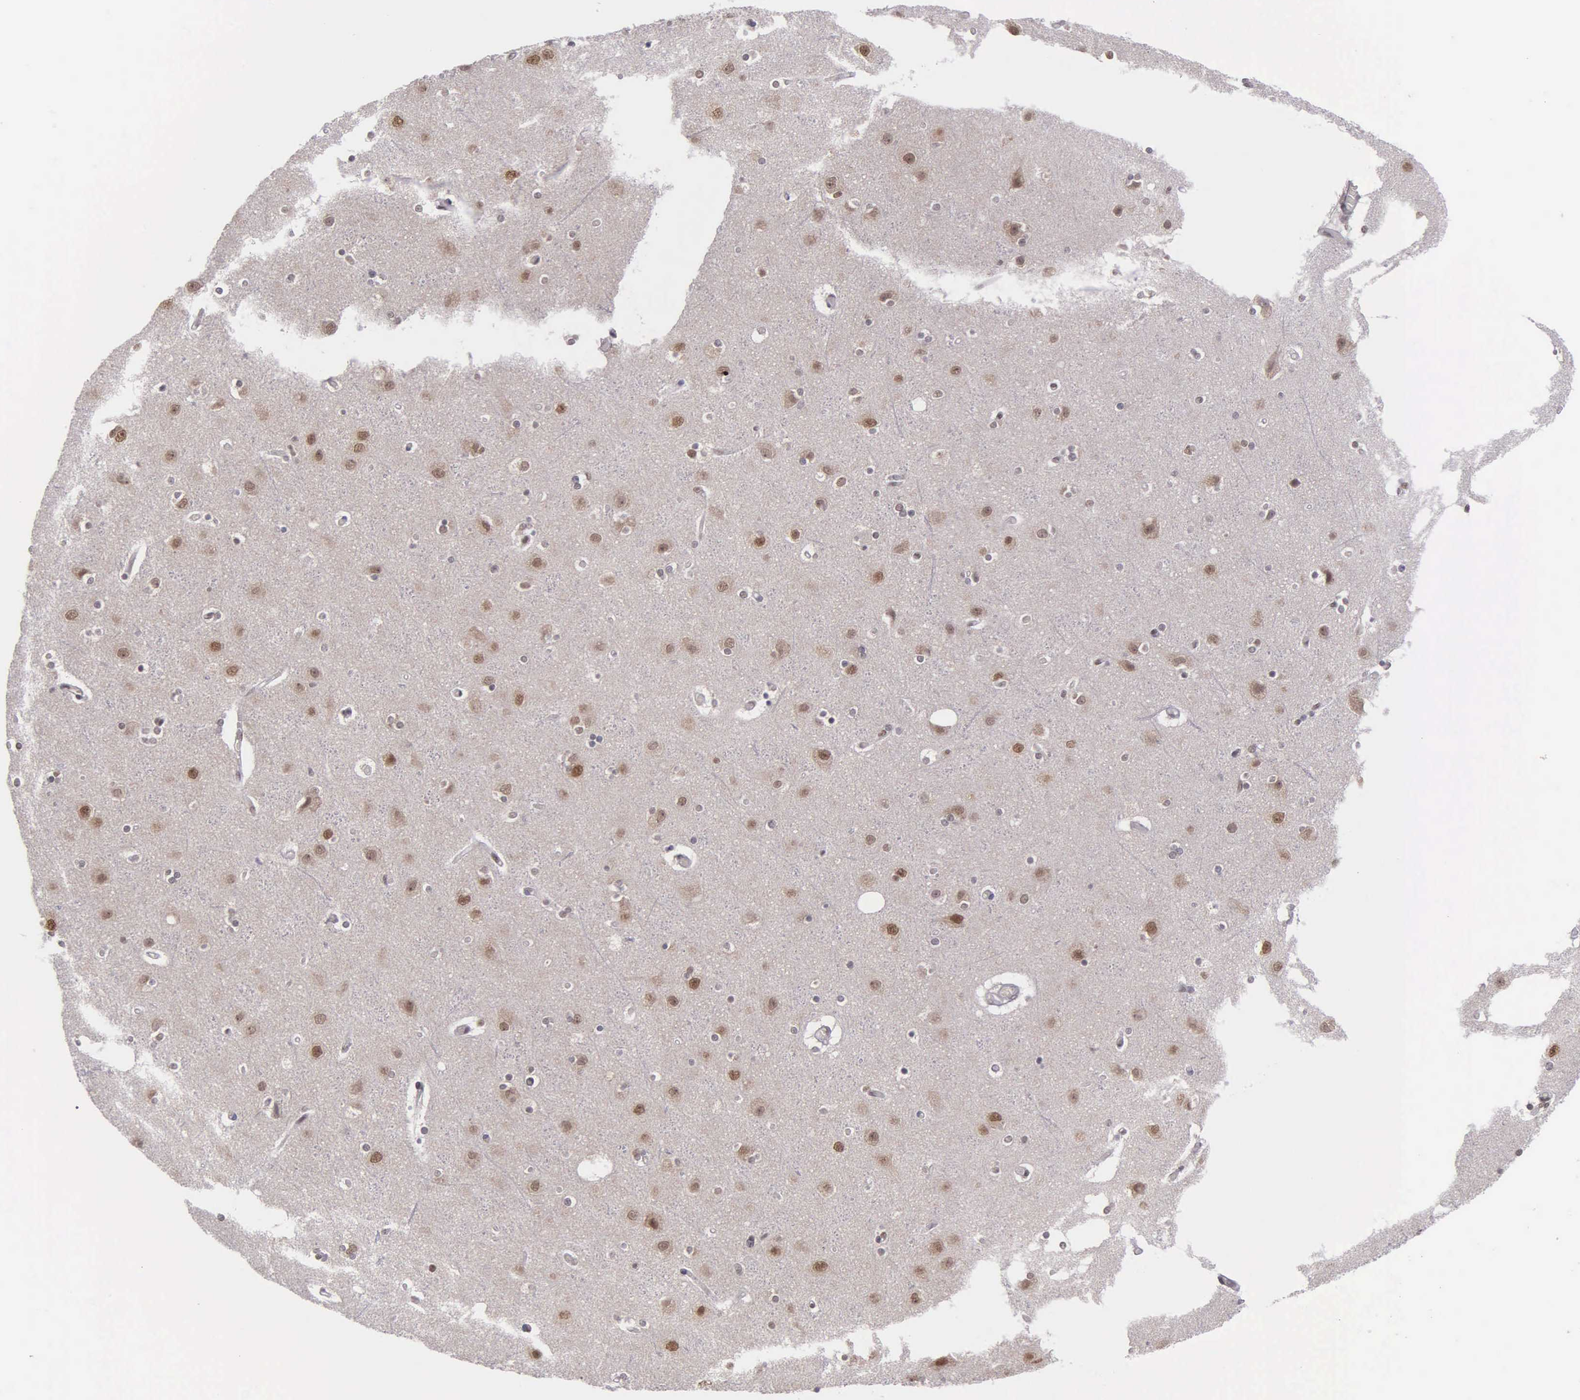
{"staining": {"intensity": "weak", "quantity": ">75%", "location": "nuclear"}, "tissue": "cerebral cortex", "cell_type": "Endothelial cells", "image_type": "normal", "snomed": [{"axis": "morphology", "description": "Normal tissue, NOS"}, {"axis": "topography", "description": "Cerebral cortex"}], "caption": "Immunohistochemistry (IHC) image of unremarkable human cerebral cortex stained for a protein (brown), which displays low levels of weak nuclear staining in approximately >75% of endothelial cells.", "gene": "UBR7", "patient": {"sex": "female", "age": 54}}